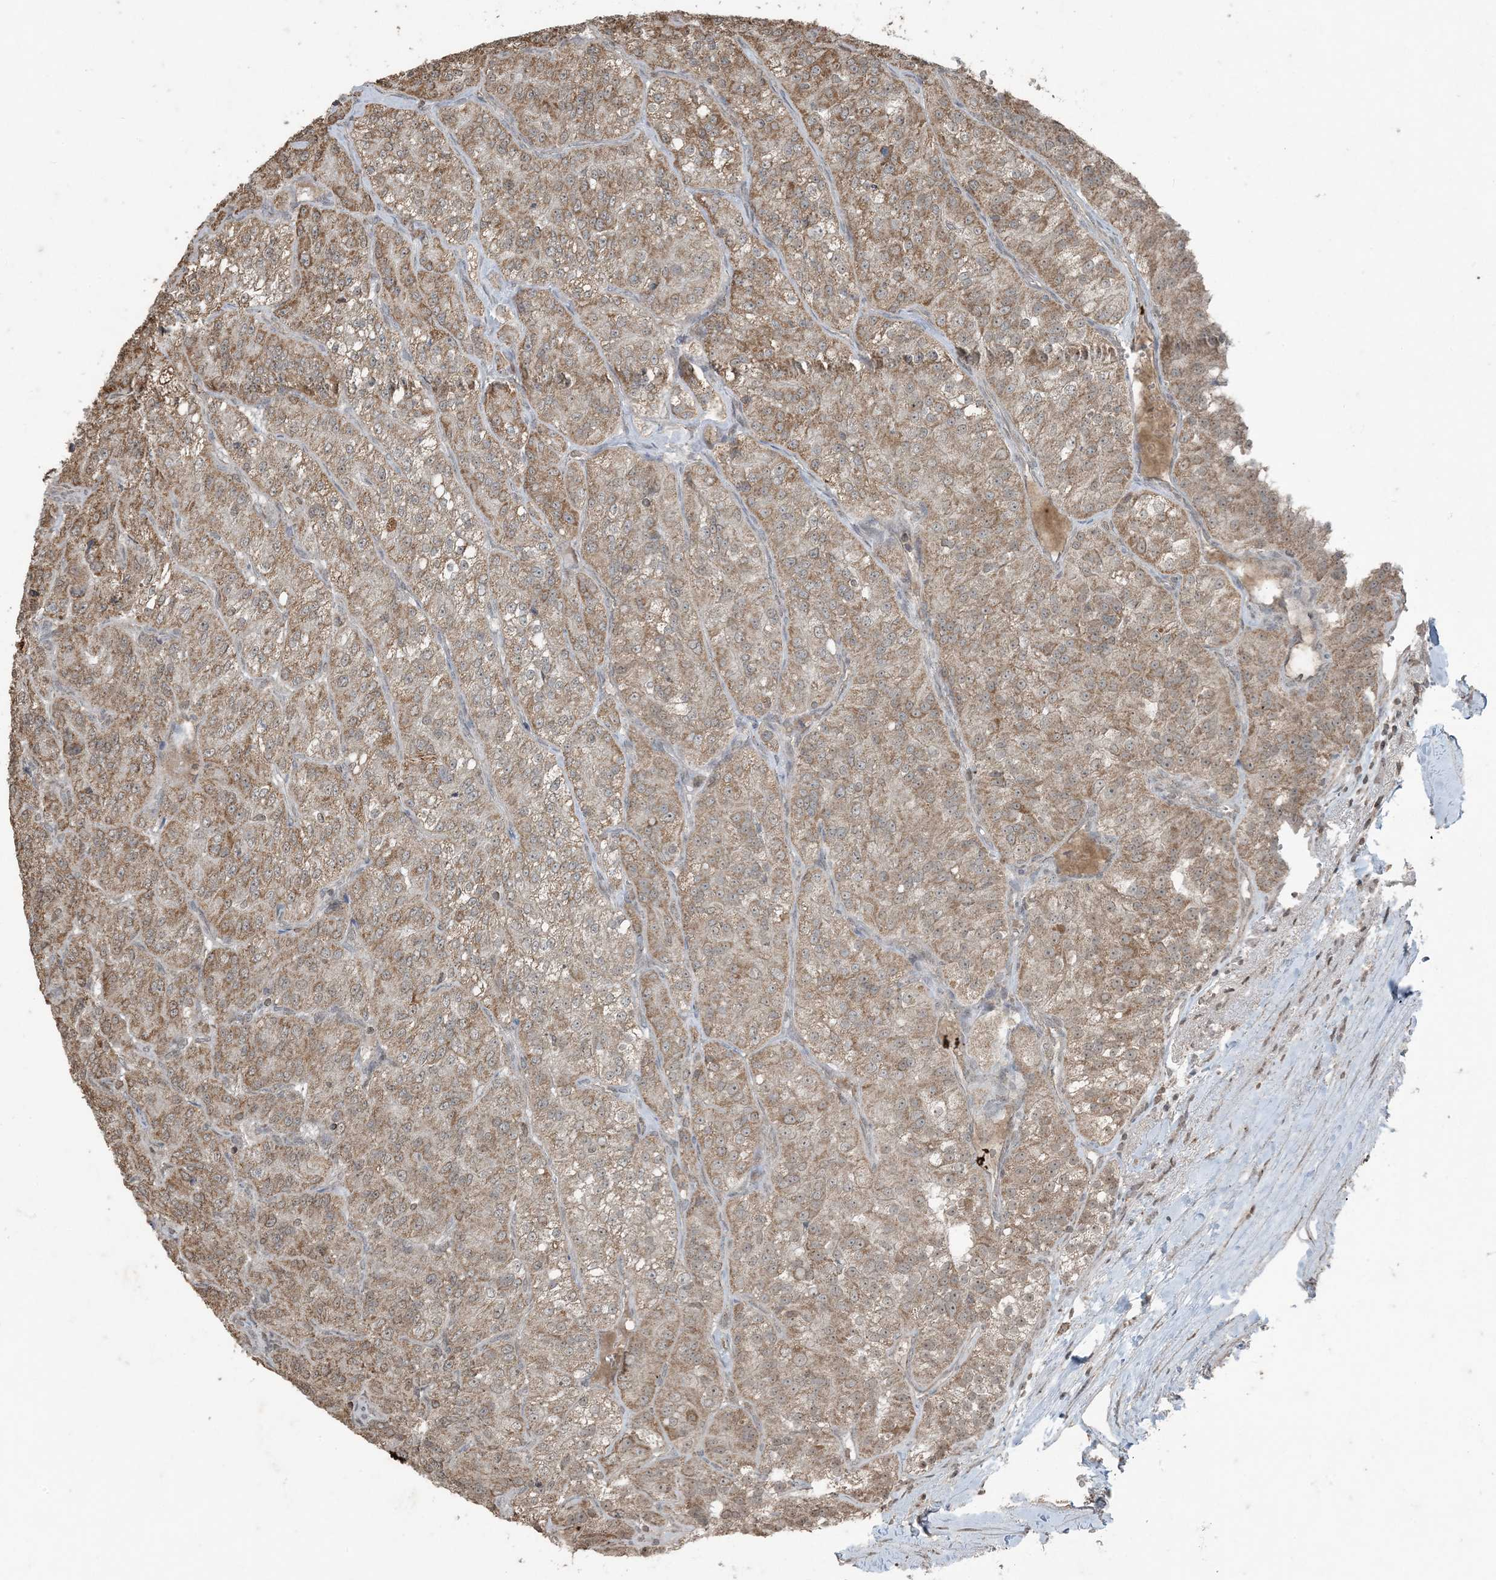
{"staining": {"intensity": "moderate", "quantity": ">75%", "location": "cytoplasmic/membranous"}, "tissue": "renal cancer", "cell_type": "Tumor cells", "image_type": "cancer", "snomed": [{"axis": "morphology", "description": "Adenocarcinoma, NOS"}, {"axis": "topography", "description": "Kidney"}], "caption": "Protein staining shows moderate cytoplasmic/membranous positivity in approximately >75% of tumor cells in adenocarcinoma (renal).", "gene": "GNL1", "patient": {"sex": "female", "age": 63}}